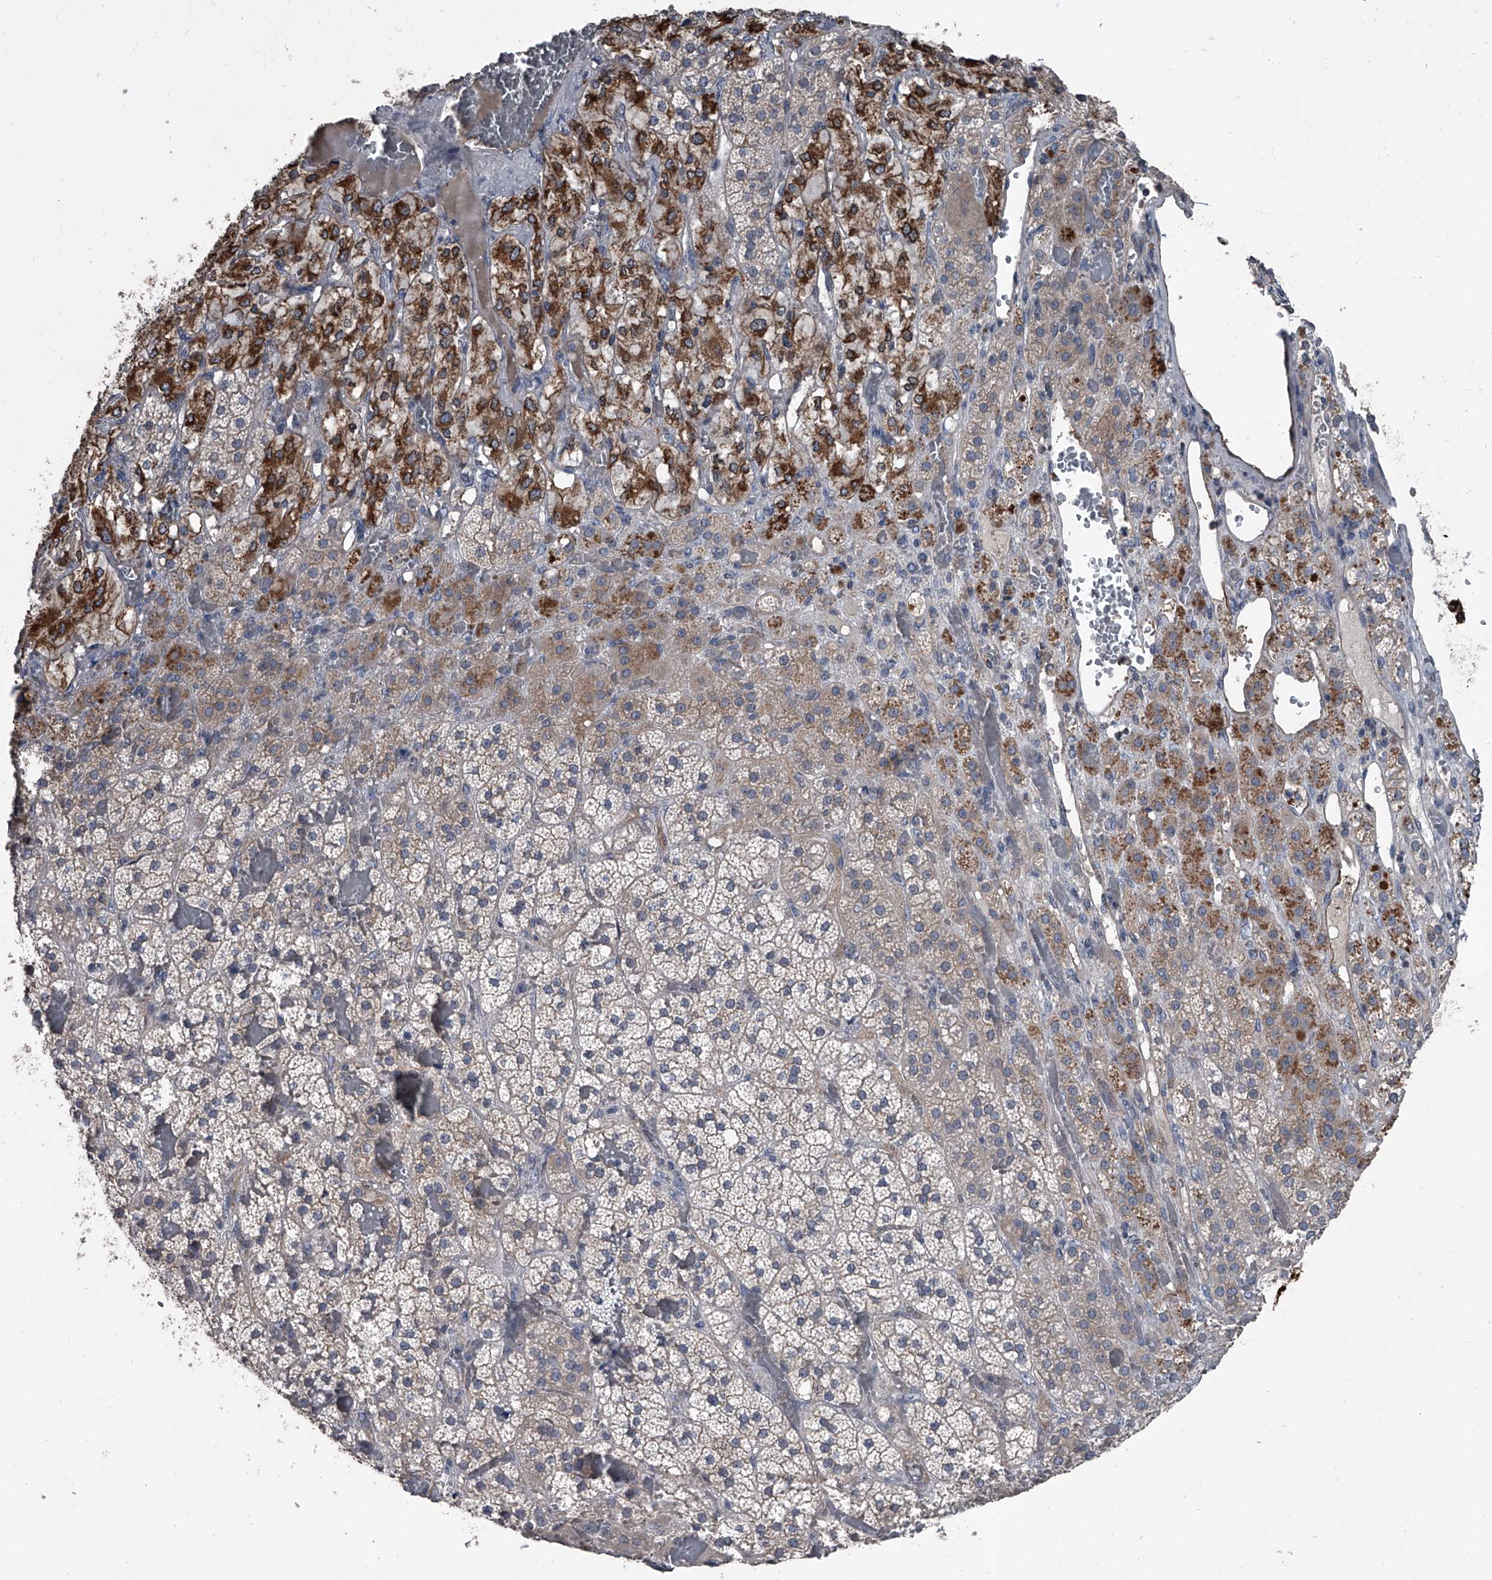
{"staining": {"intensity": "moderate", "quantity": "<25%", "location": "cytoplasmic/membranous"}, "tissue": "adrenal gland", "cell_type": "Glandular cells", "image_type": "normal", "snomed": [{"axis": "morphology", "description": "Normal tissue, NOS"}, {"axis": "topography", "description": "Adrenal gland"}], "caption": "High-magnification brightfield microscopy of benign adrenal gland stained with DAB (brown) and counterstained with hematoxylin (blue). glandular cells exhibit moderate cytoplasmic/membranous staining is present in approximately<25% of cells. (Stains: DAB in brown, nuclei in blue, Microscopy: brightfield microscopy at high magnification).", "gene": "OARD1", "patient": {"sex": "female", "age": 59}}